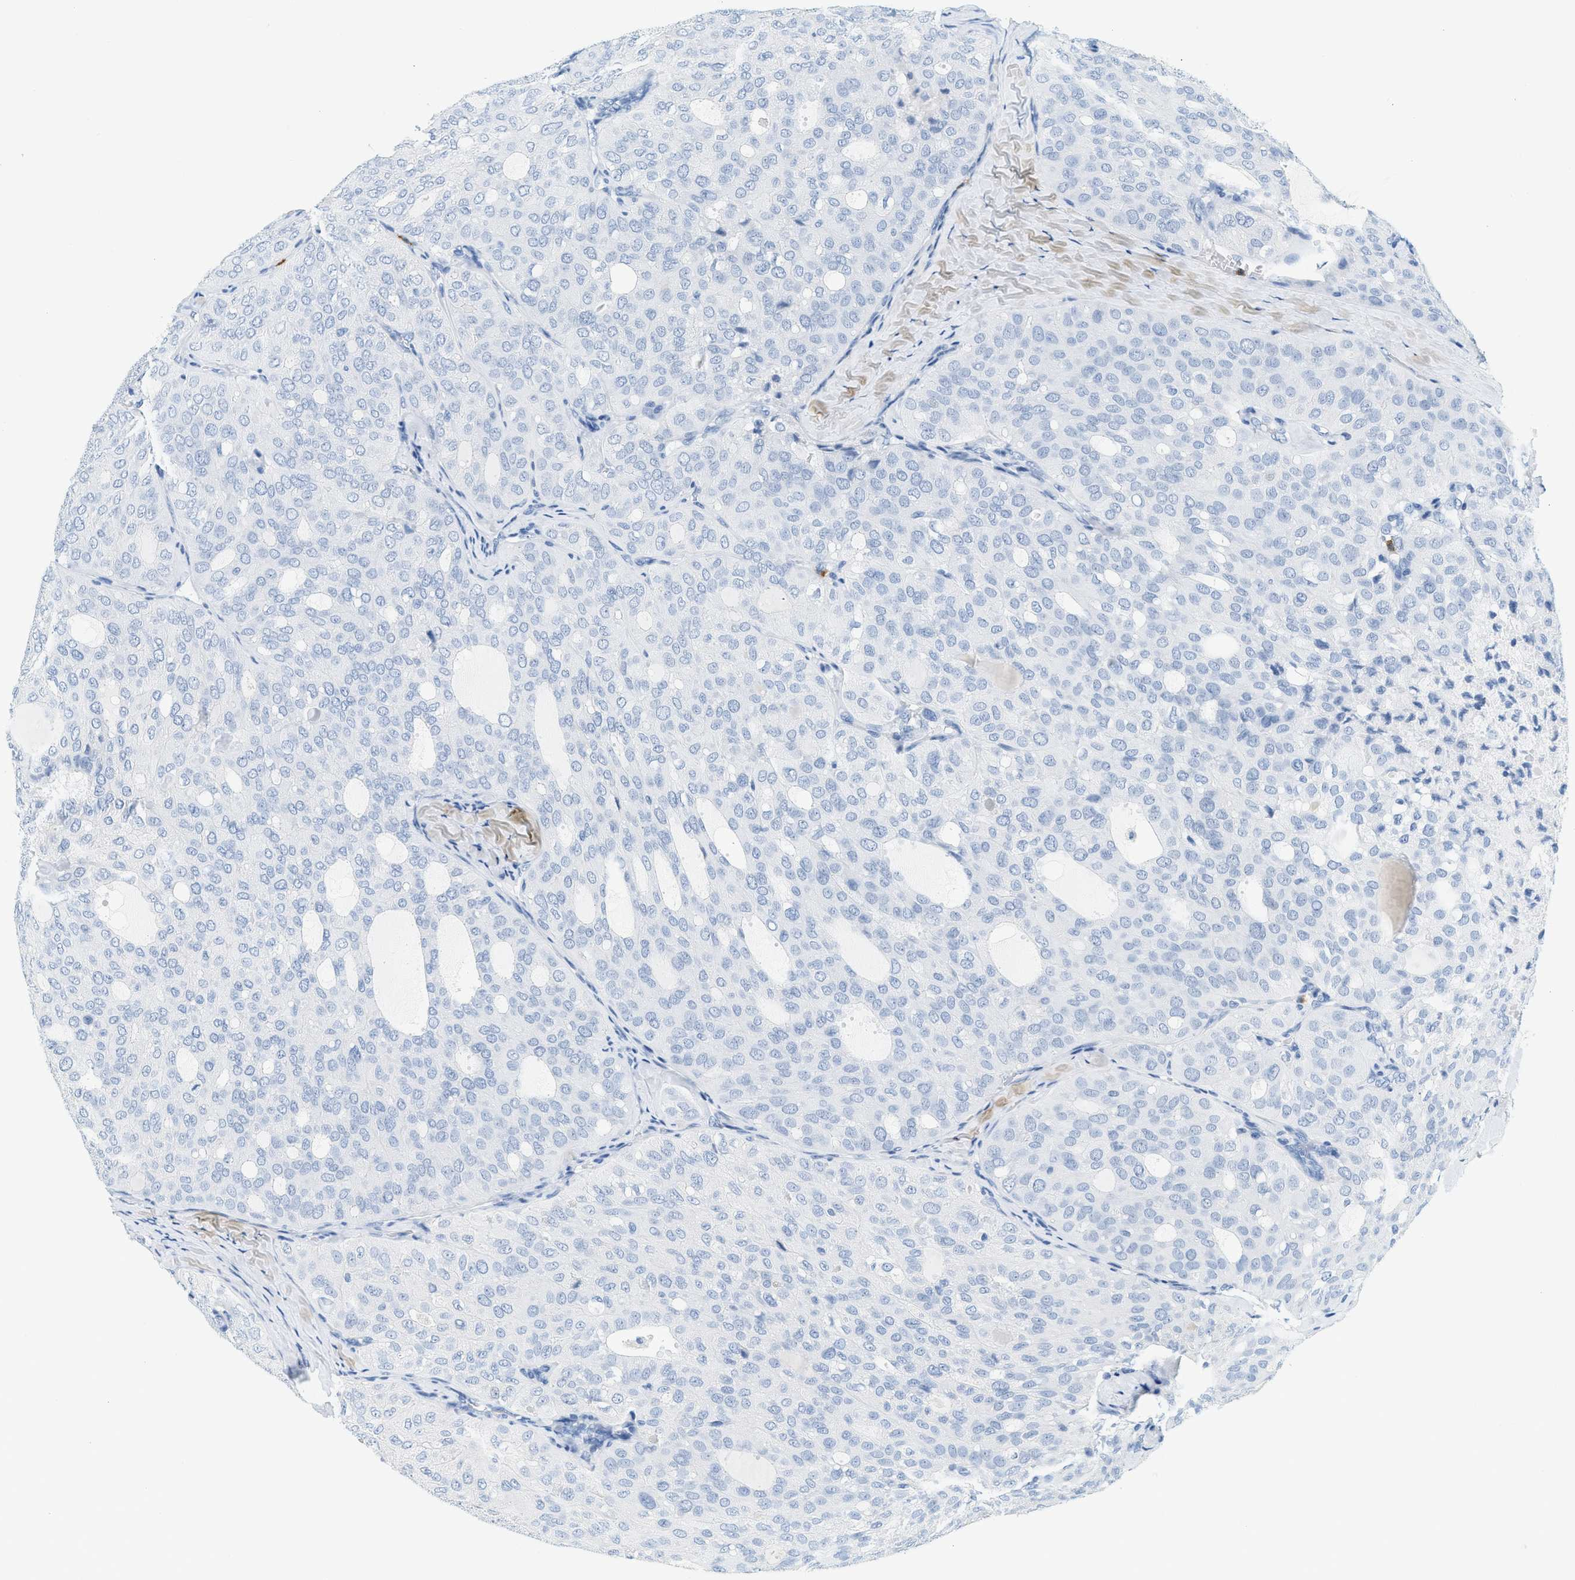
{"staining": {"intensity": "negative", "quantity": "none", "location": "none"}, "tissue": "thyroid cancer", "cell_type": "Tumor cells", "image_type": "cancer", "snomed": [{"axis": "morphology", "description": "Follicular adenoma carcinoma, NOS"}, {"axis": "topography", "description": "Thyroid gland"}], "caption": "Thyroid cancer was stained to show a protein in brown. There is no significant expression in tumor cells.", "gene": "LCN2", "patient": {"sex": "male", "age": 75}}